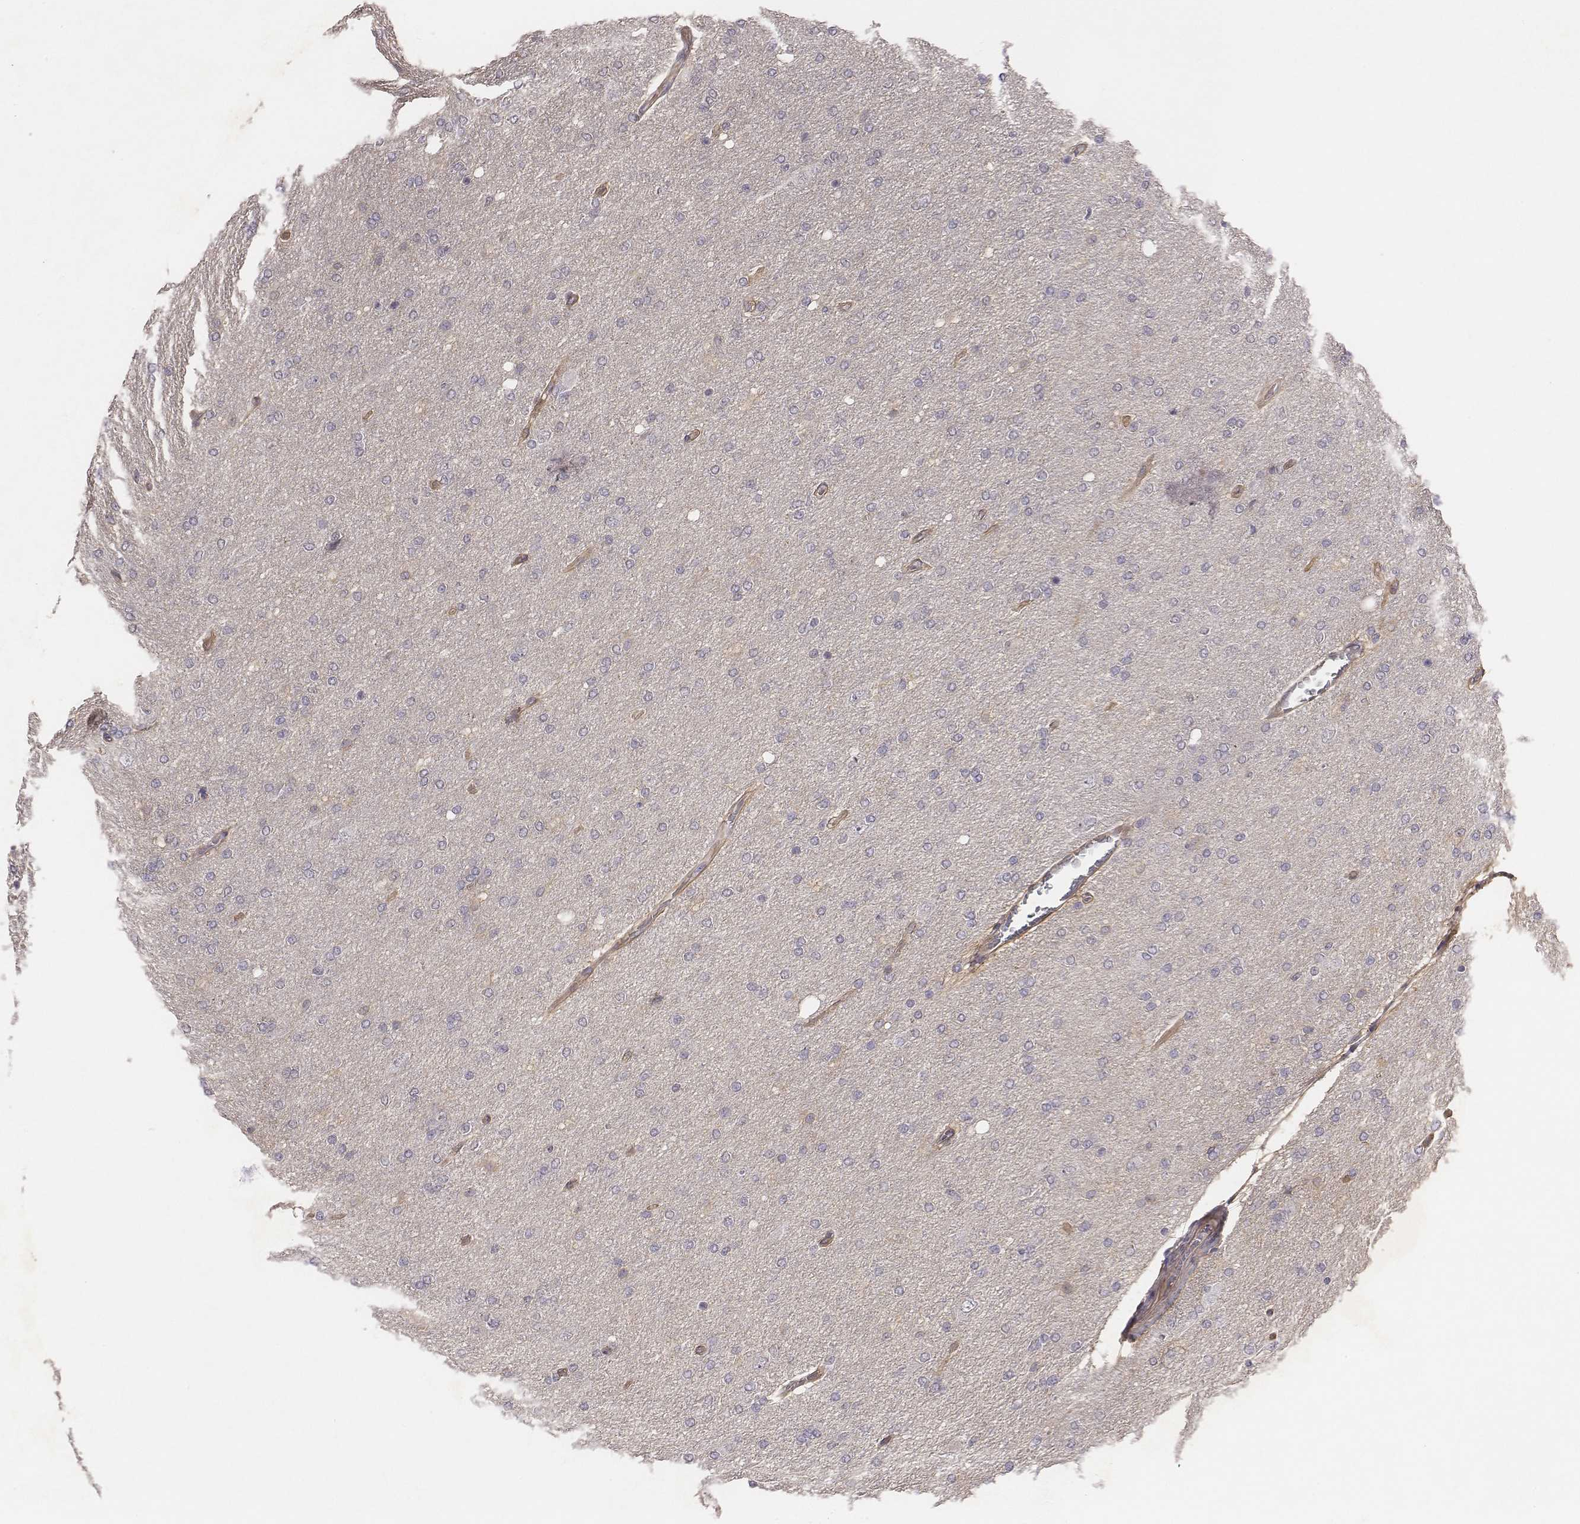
{"staining": {"intensity": "negative", "quantity": "none", "location": "none"}, "tissue": "glioma", "cell_type": "Tumor cells", "image_type": "cancer", "snomed": [{"axis": "morphology", "description": "Glioma, malignant, High grade"}, {"axis": "topography", "description": "Cerebral cortex"}], "caption": "The immunohistochemistry (IHC) micrograph has no significant staining in tumor cells of glioma tissue. Brightfield microscopy of immunohistochemistry stained with DAB (brown) and hematoxylin (blue), captured at high magnification.", "gene": "SCARF1", "patient": {"sex": "male", "age": 70}}